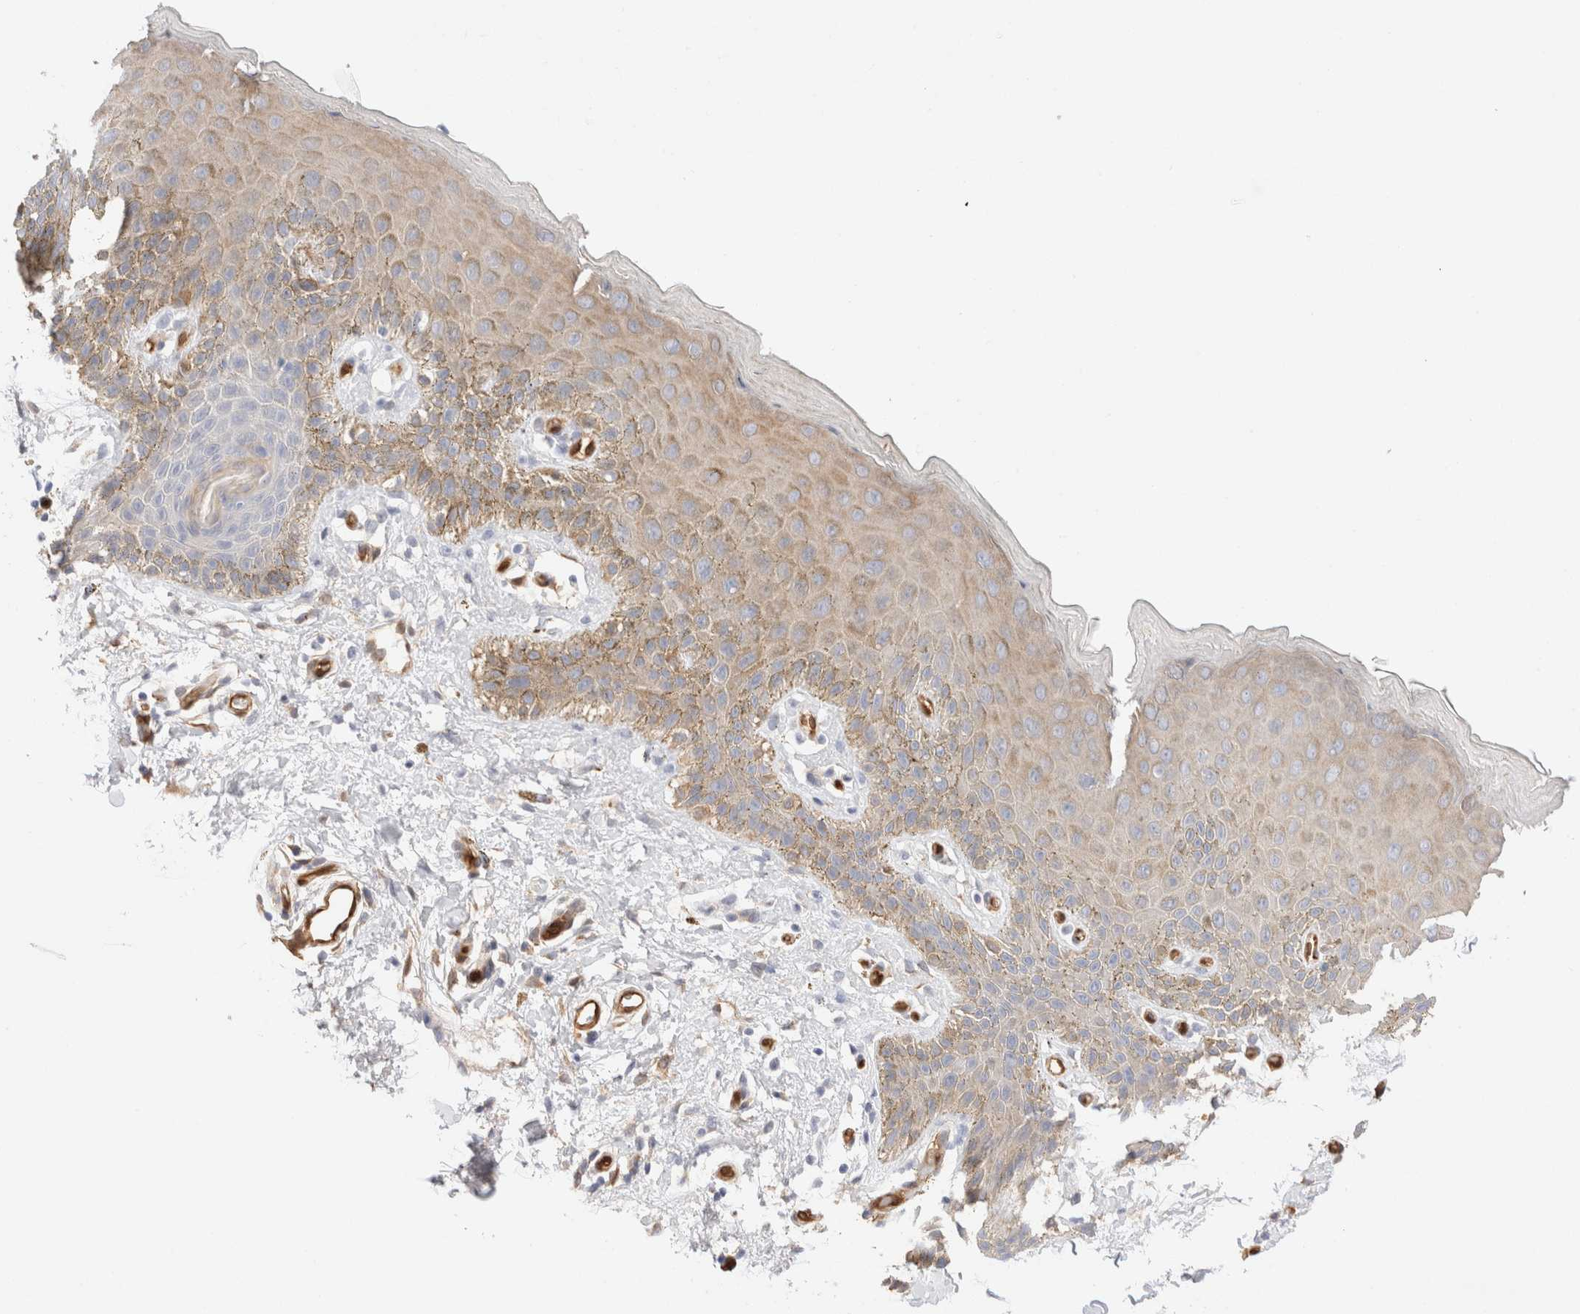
{"staining": {"intensity": "weak", "quantity": "25%-75%", "location": "cytoplasmic/membranous"}, "tissue": "skin", "cell_type": "Epidermal cells", "image_type": "normal", "snomed": [{"axis": "morphology", "description": "Normal tissue, NOS"}, {"axis": "topography", "description": "Anal"}], "caption": "Weak cytoplasmic/membranous expression for a protein is identified in approximately 25%-75% of epidermal cells of unremarkable skin using immunohistochemistry (IHC).", "gene": "LMCD1", "patient": {"sex": "male", "age": 44}}